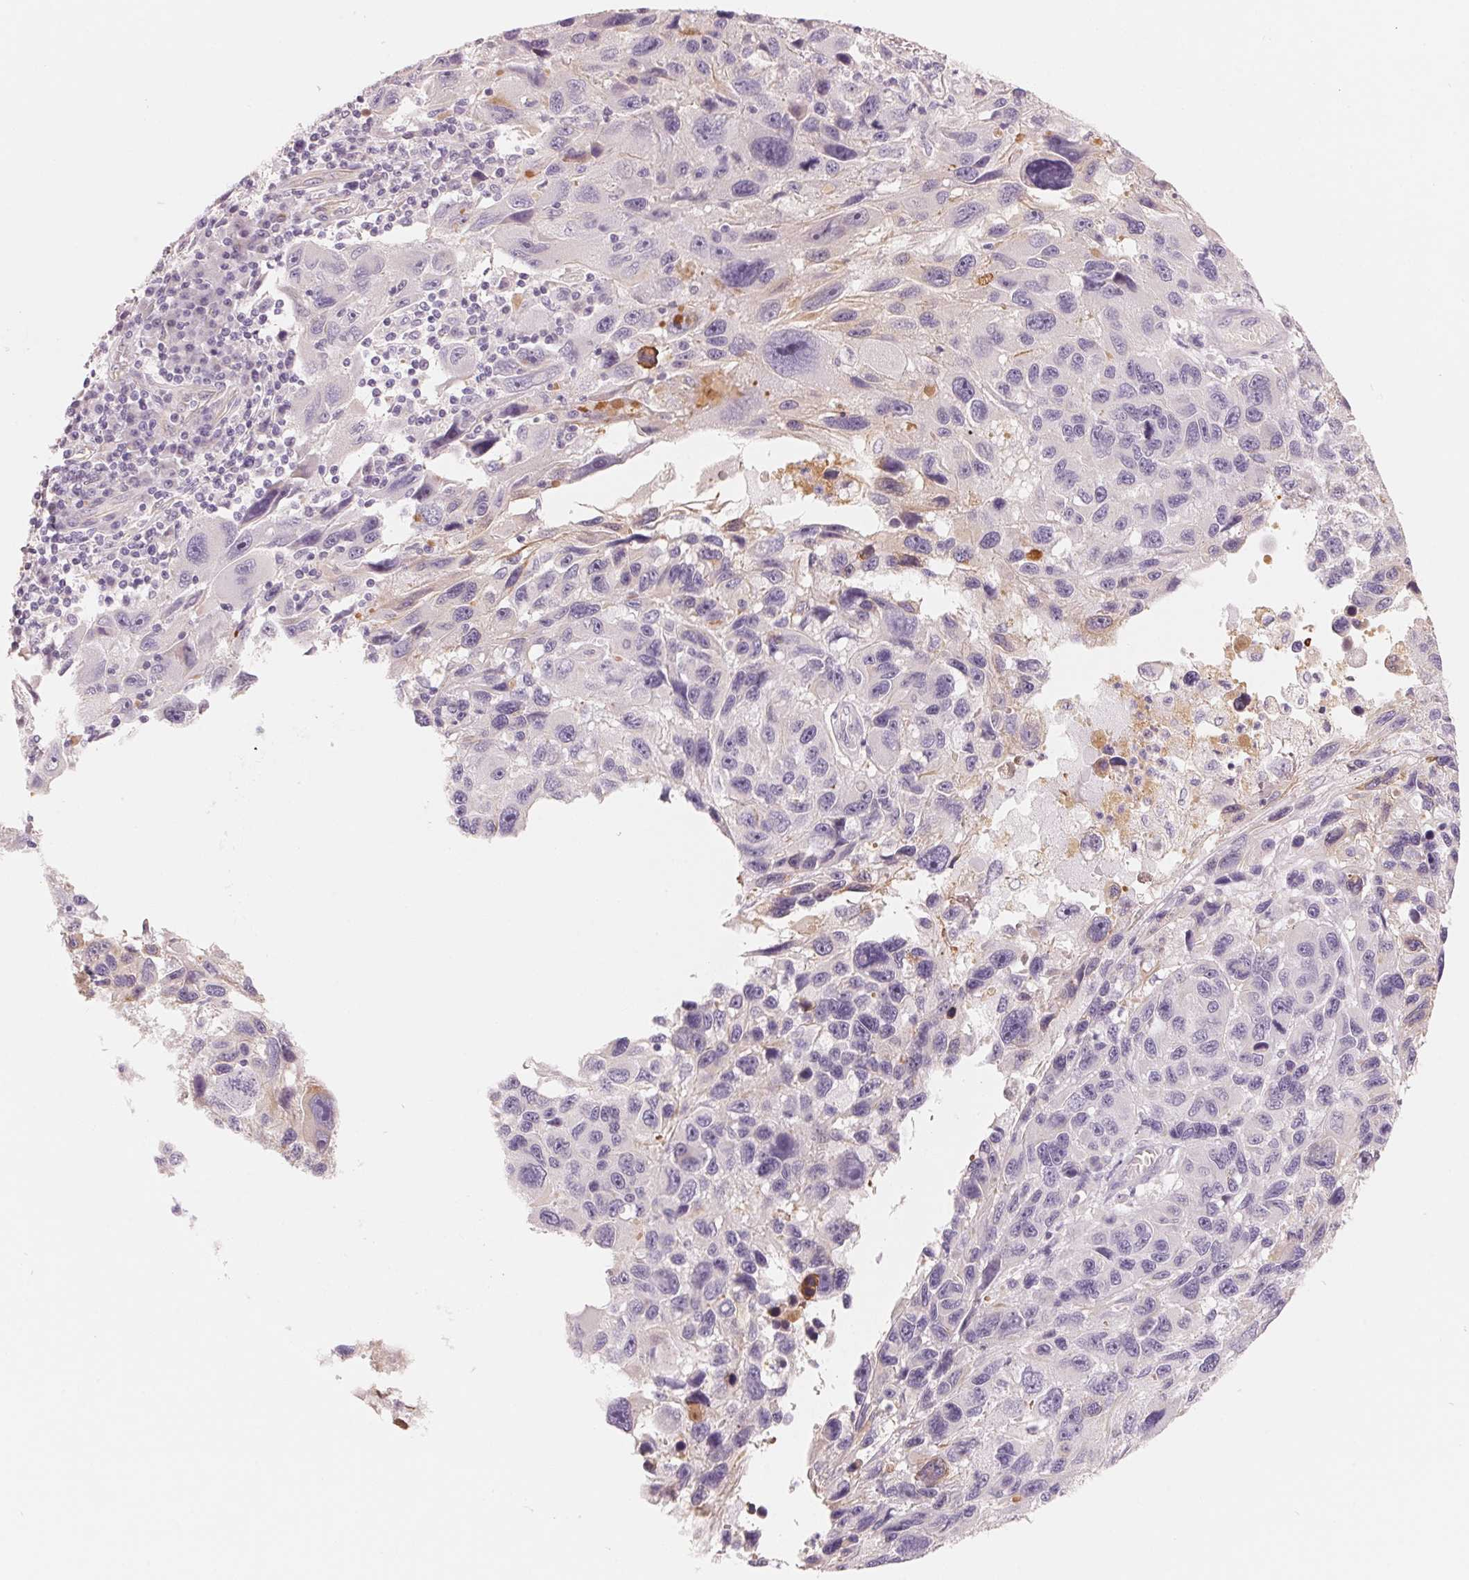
{"staining": {"intensity": "negative", "quantity": "none", "location": "none"}, "tissue": "melanoma", "cell_type": "Tumor cells", "image_type": "cancer", "snomed": [{"axis": "morphology", "description": "Malignant melanoma, NOS"}, {"axis": "topography", "description": "Skin"}], "caption": "This is an immunohistochemistry (IHC) image of human melanoma. There is no staining in tumor cells.", "gene": "CFHR2", "patient": {"sex": "male", "age": 53}}